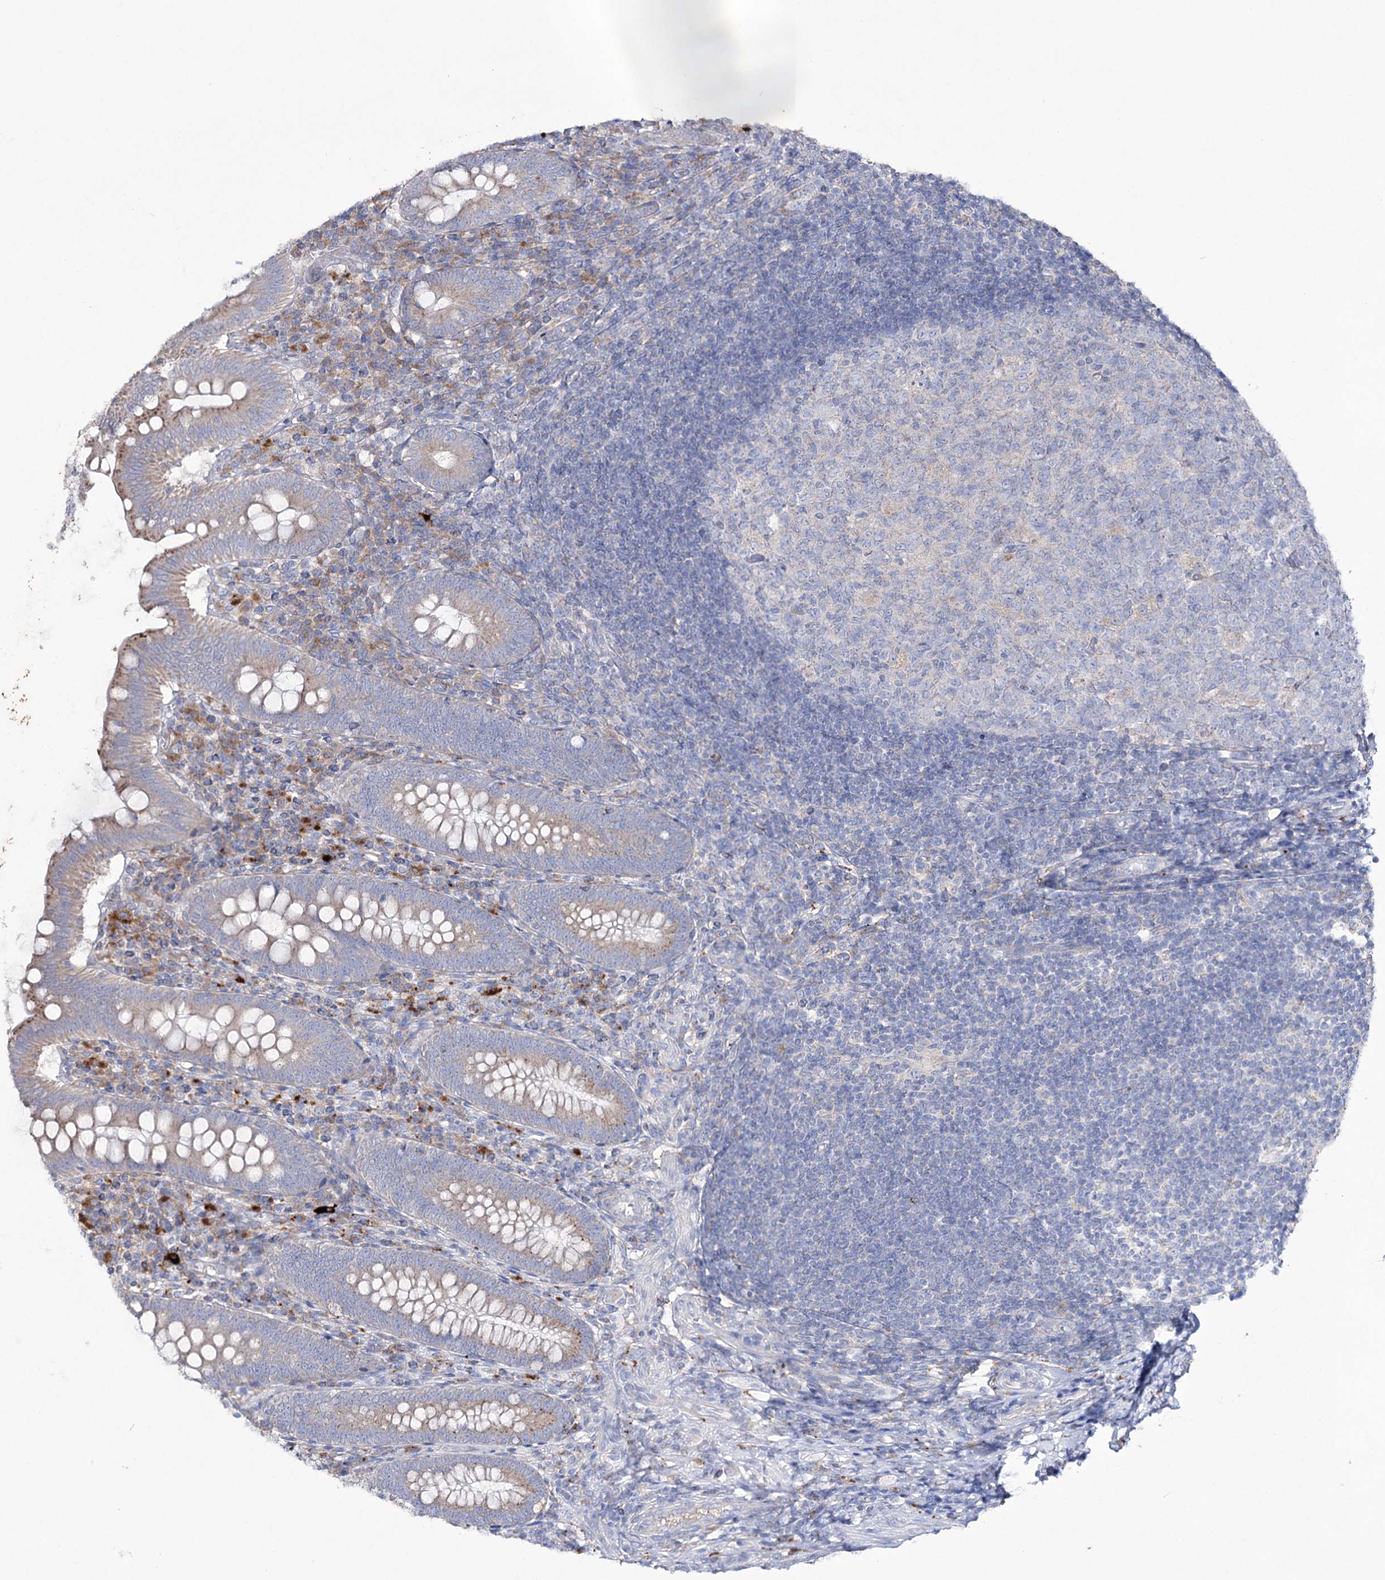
{"staining": {"intensity": "weak", "quantity": ">75%", "location": "cytoplasmic/membranous"}, "tissue": "appendix", "cell_type": "Glandular cells", "image_type": "normal", "snomed": [{"axis": "morphology", "description": "Normal tissue, NOS"}, {"axis": "topography", "description": "Appendix"}], "caption": "Human appendix stained with a brown dye reveals weak cytoplasmic/membranous positive staining in approximately >75% of glandular cells.", "gene": "NAGLU", "patient": {"sex": "male", "age": 14}}